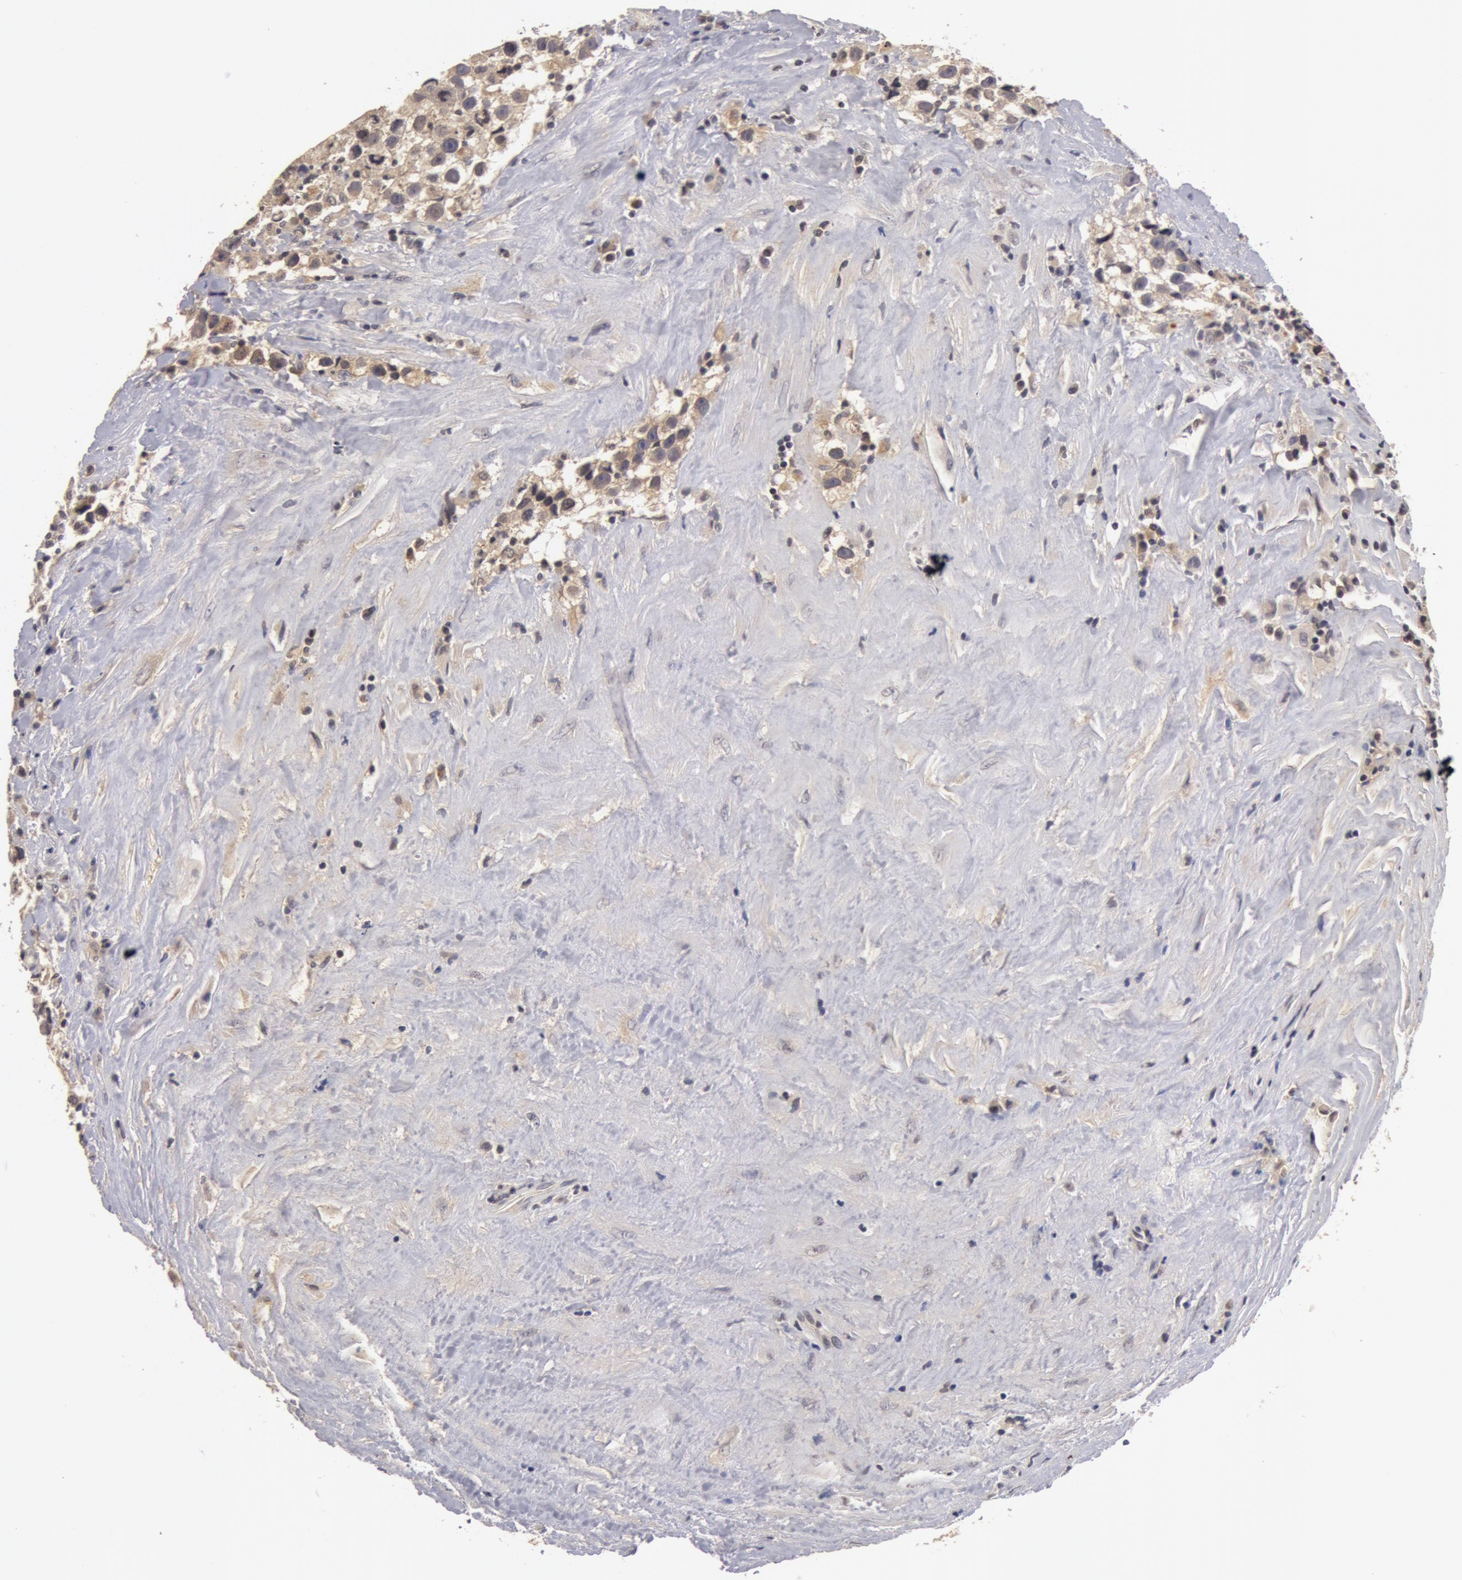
{"staining": {"intensity": "weak", "quantity": ">75%", "location": "cytoplasmic/membranous"}, "tissue": "testis cancer", "cell_type": "Tumor cells", "image_type": "cancer", "snomed": [{"axis": "morphology", "description": "Seminoma, NOS"}, {"axis": "topography", "description": "Testis"}], "caption": "Immunohistochemistry (IHC) histopathology image of testis cancer stained for a protein (brown), which displays low levels of weak cytoplasmic/membranous expression in about >75% of tumor cells.", "gene": "BCHE", "patient": {"sex": "male", "age": 43}}